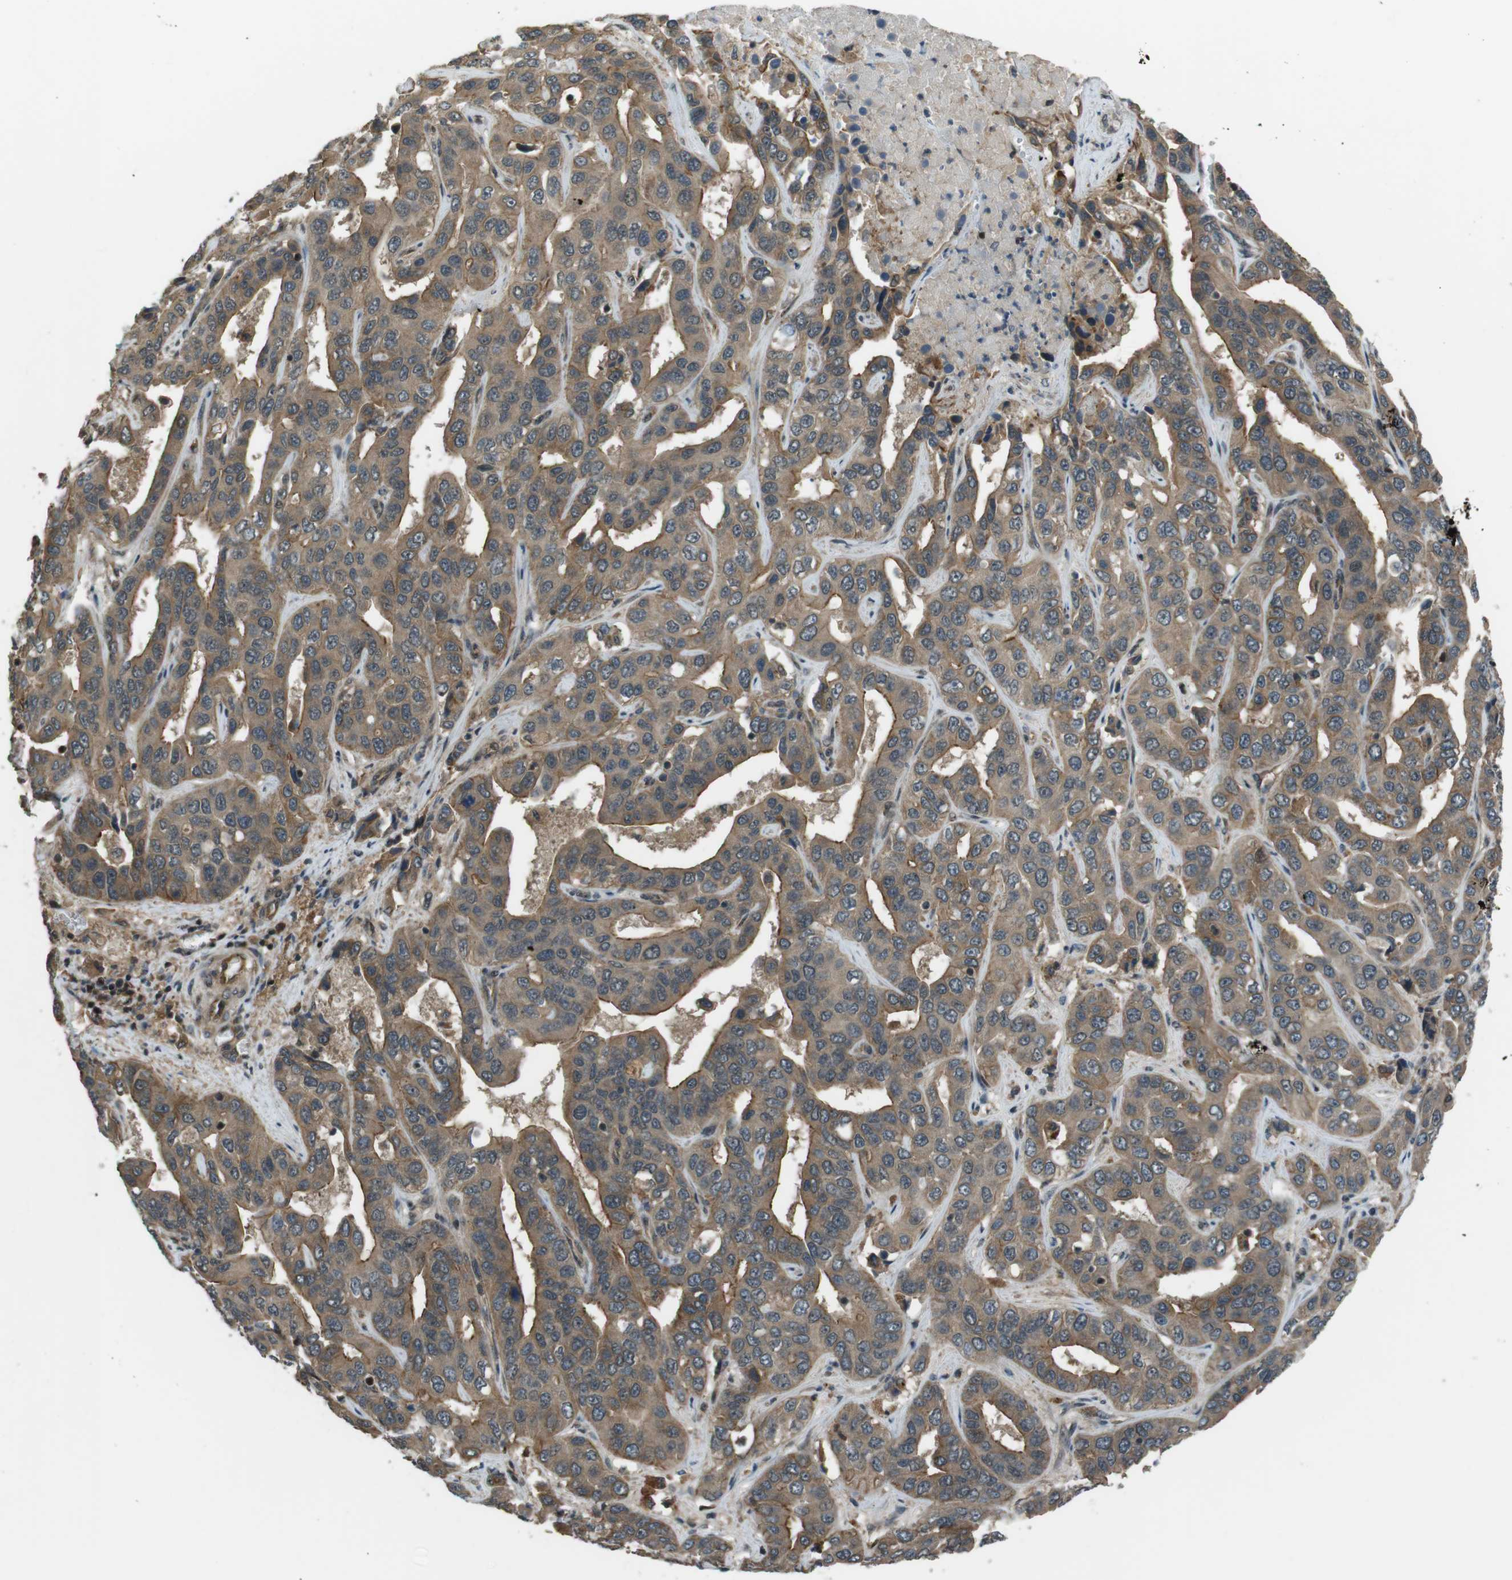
{"staining": {"intensity": "moderate", "quantity": ">75%", "location": "cytoplasmic/membranous"}, "tissue": "liver cancer", "cell_type": "Tumor cells", "image_type": "cancer", "snomed": [{"axis": "morphology", "description": "Cholangiocarcinoma"}, {"axis": "topography", "description": "Liver"}], "caption": "Human liver cancer stained with a protein marker displays moderate staining in tumor cells.", "gene": "TIAM2", "patient": {"sex": "female", "age": 52}}